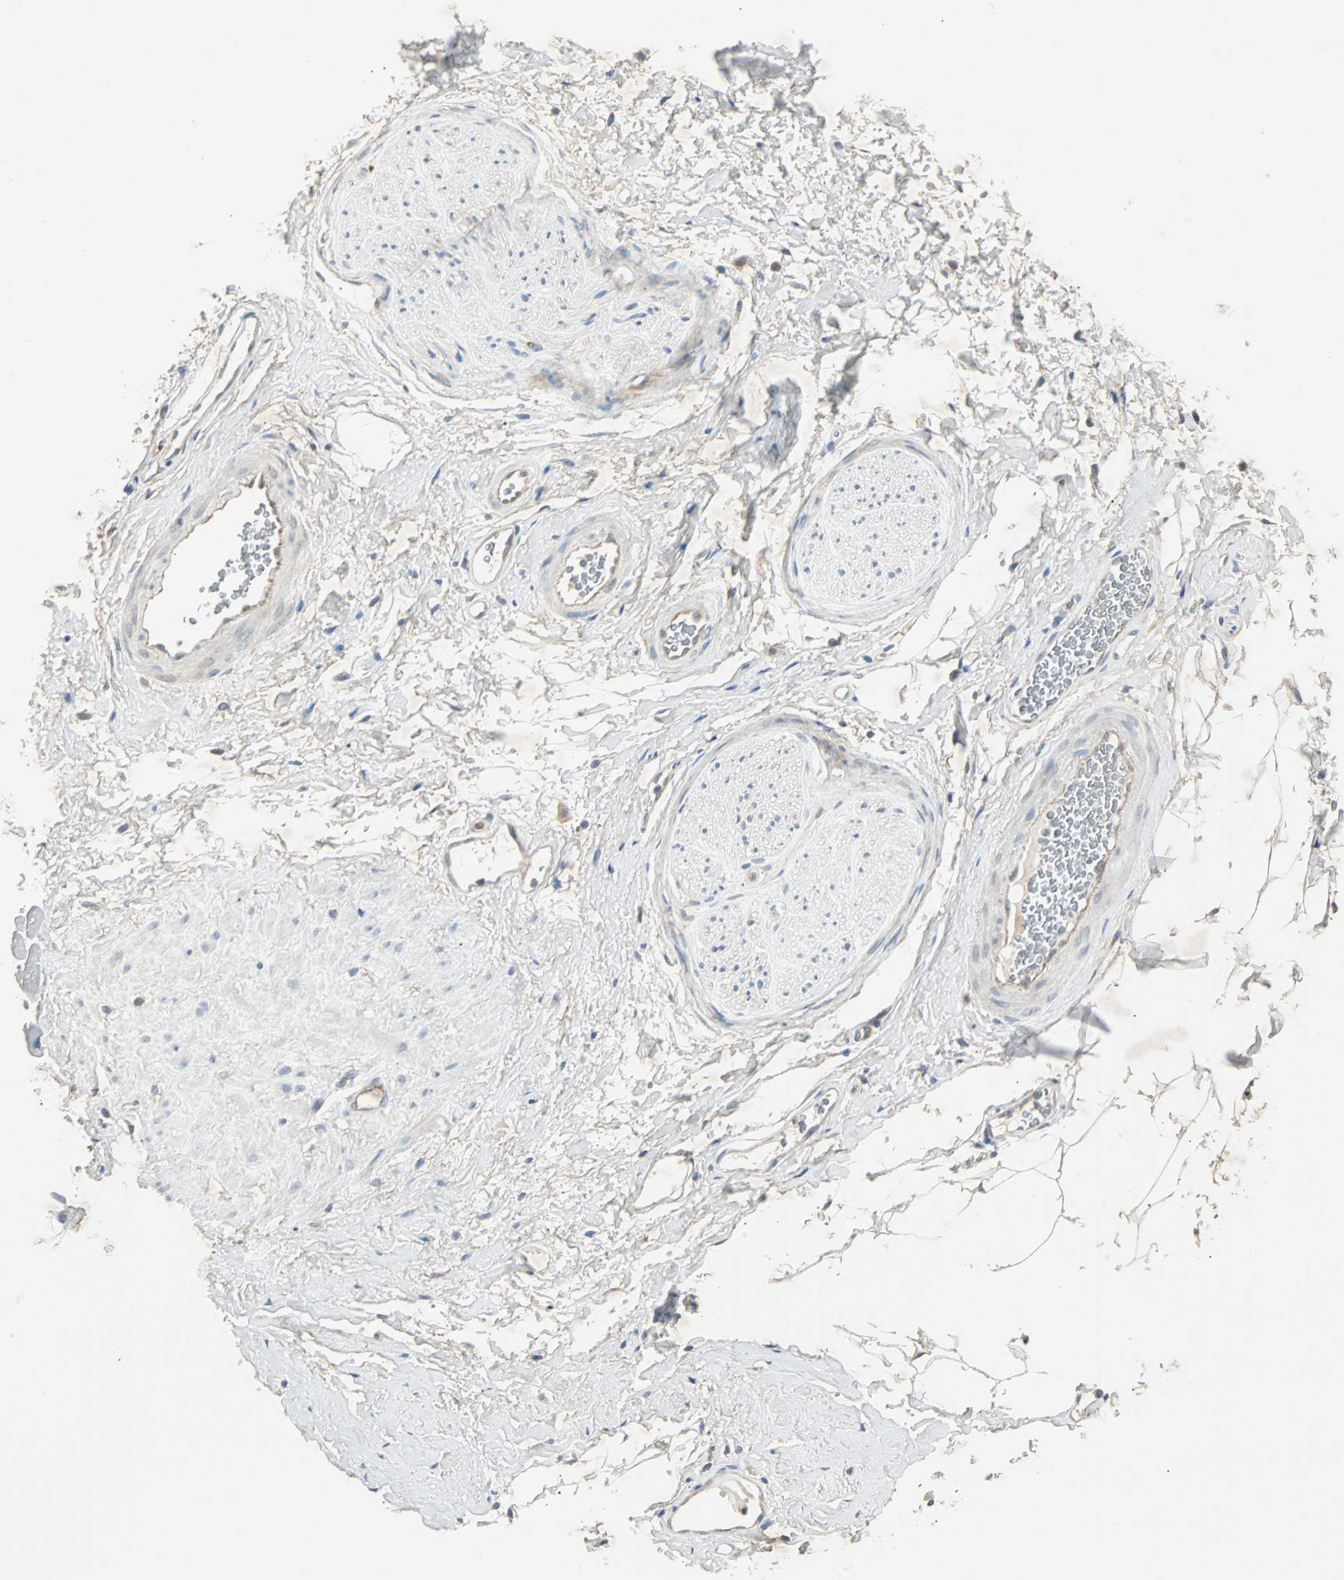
{"staining": {"intensity": "weak", "quantity": "<25%", "location": "cytoplasmic/membranous"}, "tissue": "adipose tissue", "cell_type": "Adipocytes", "image_type": "normal", "snomed": [{"axis": "morphology", "description": "Normal tissue, NOS"}, {"axis": "topography", "description": "Soft tissue"}, {"axis": "topography", "description": "Peripheral nerve tissue"}], "caption": "DAB immunohistochemical staining of normal human adipose tissue demonstrates no significant staining in adipocytes.", "gene": "CMC2", "patient": {"sex": "female", "age": 71}}